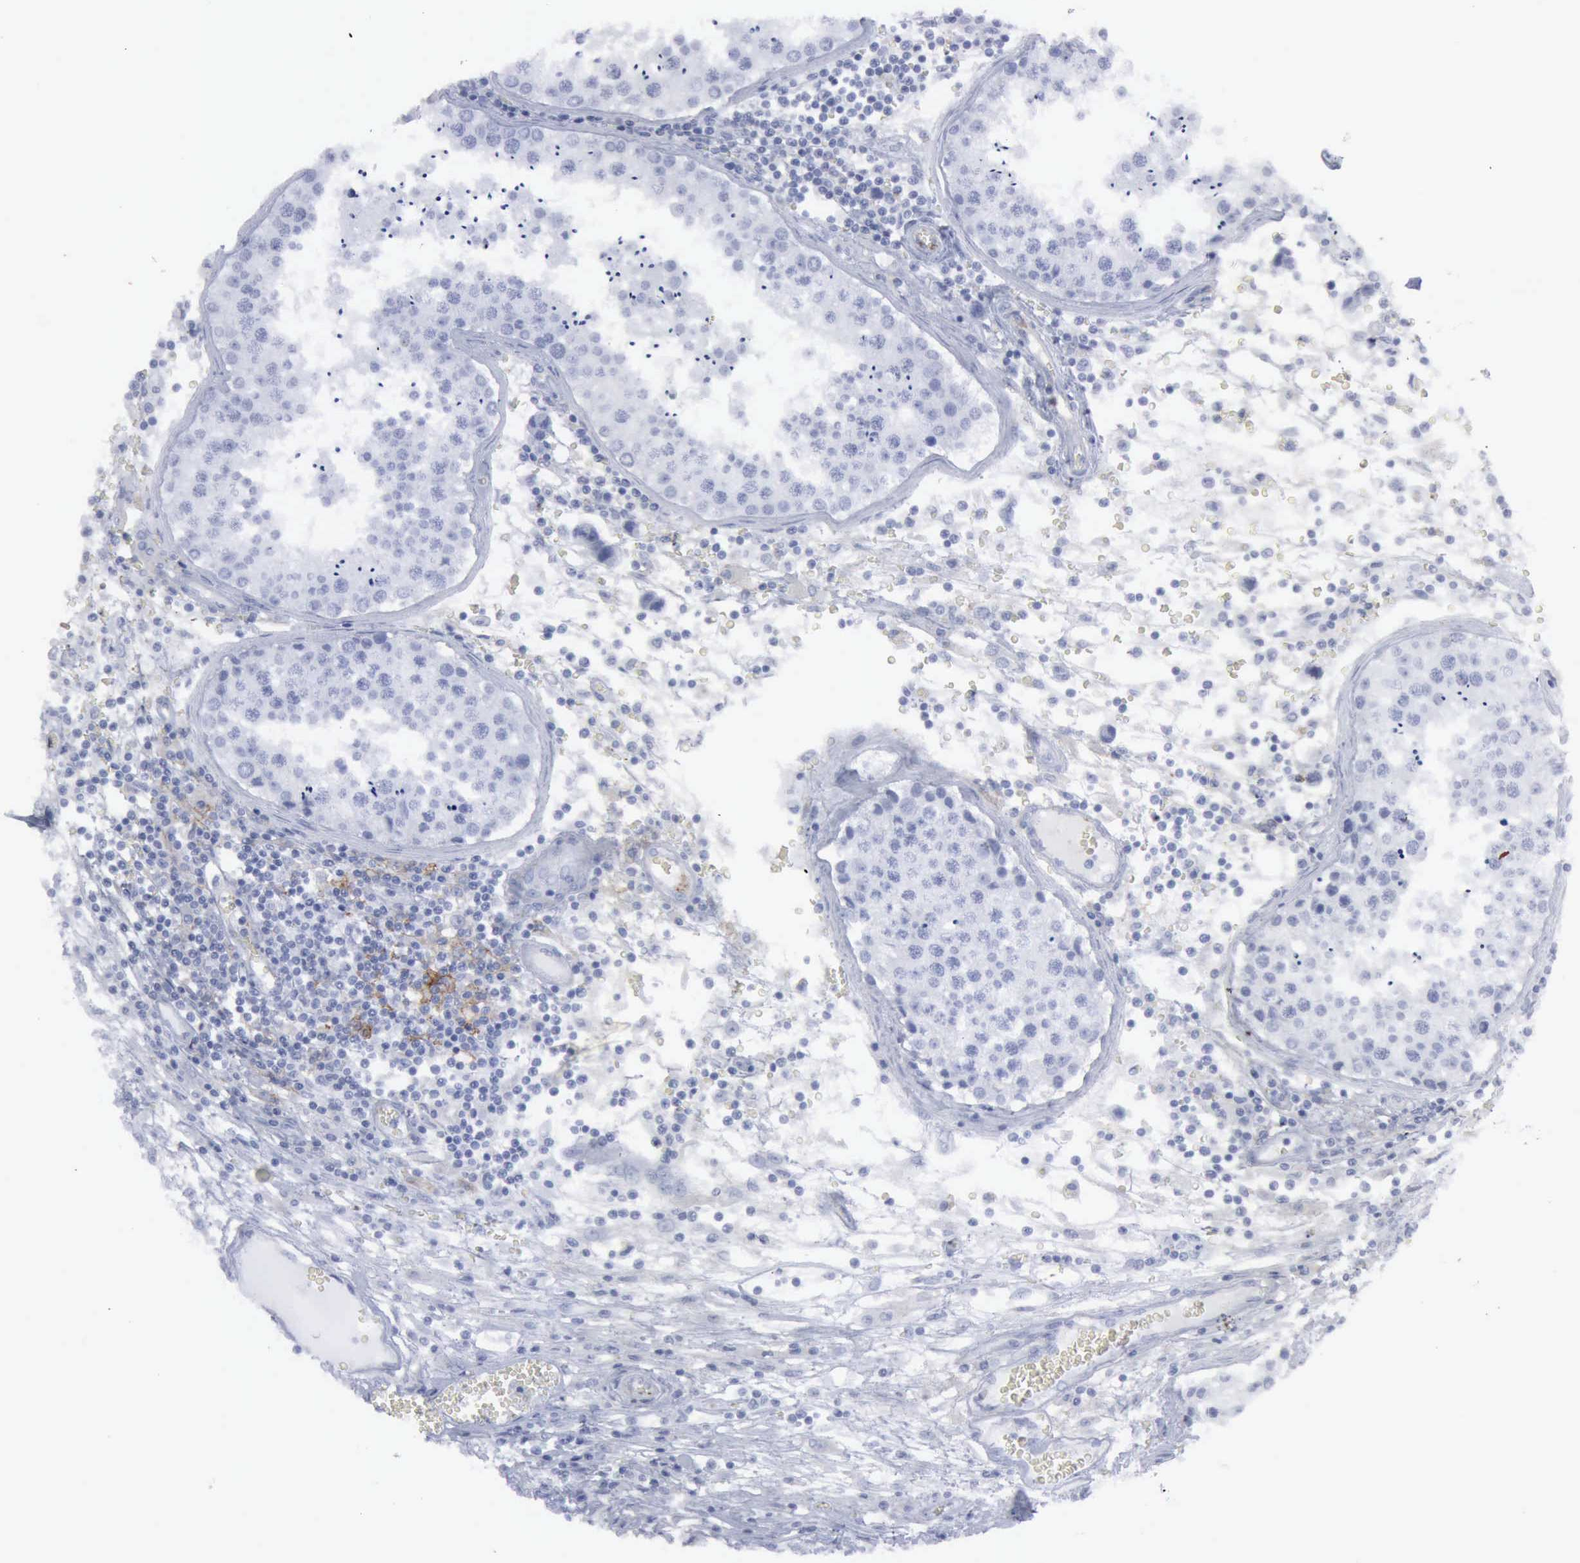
{"staining": {"intensity": "negative", "quantity": "none", "location": "none"}, "tissue": "testis cancer", "cell_type": "Tumor cells", "image_type": "cancer", "snomed": [{"axis": "morphology", "description": "Carcinoma, Embryonal, NOS"}, {"axis": "topography", "description": "Testis"}], "caption": "Immunohistochemical staining of human embryonal carcinoma (testis) demonstrates no significant positivity in tumor cells. (DAB immunohistochemistry visualized using brightfield microscopy, high magnification).", "gene": "VCAM1", "patient": {"sex": "male", "age": 31}}